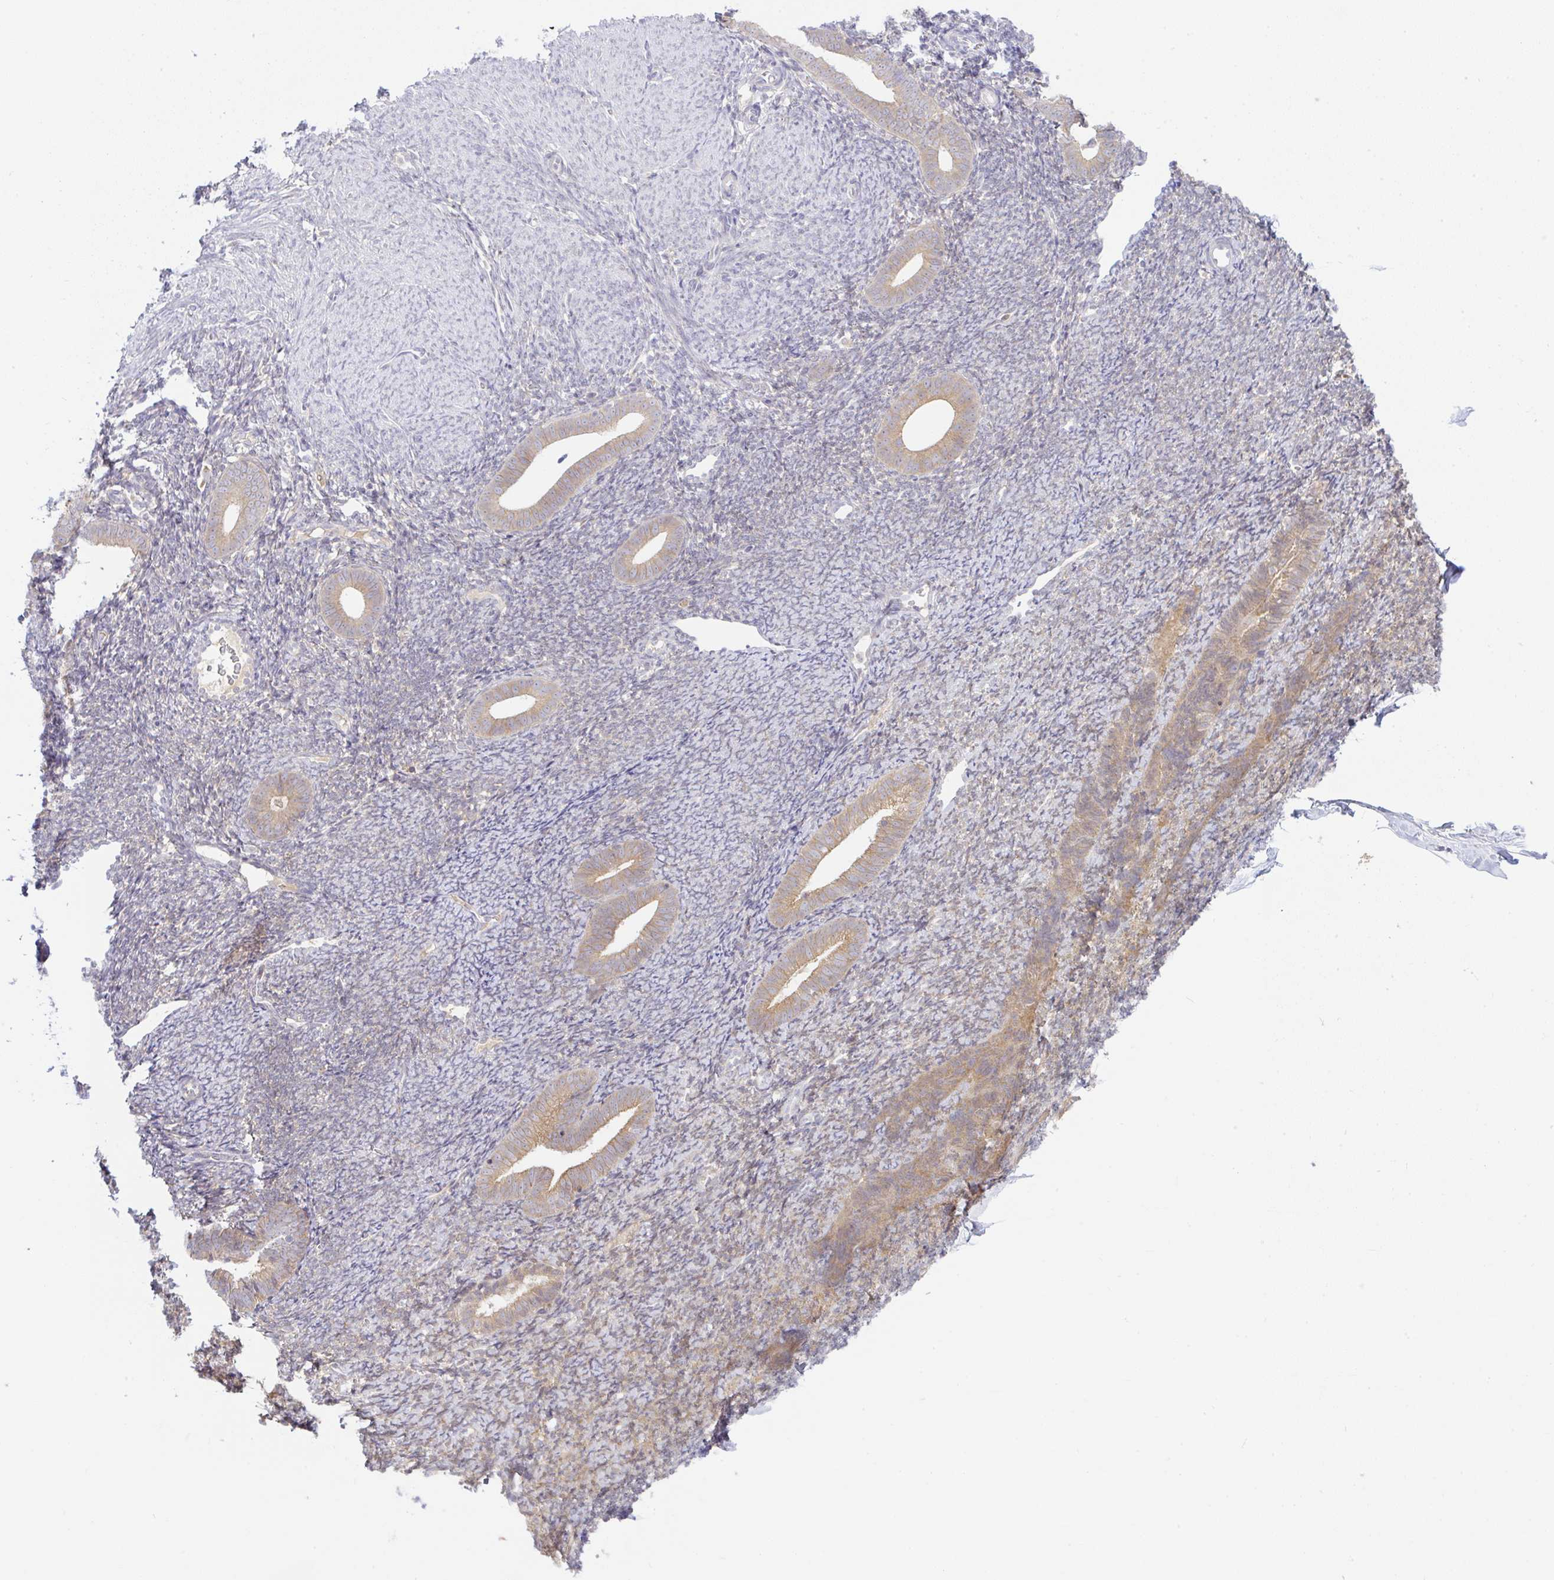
{"staining": {"intensity": "weak", "quantity": "25%-75%", "location": "cytoplasmic/membranous"}, "tissue": "endometrium", "cell_type": "Cells in endometrial stroma", "image_type": "normal", "snomed": [{"axis": "morphology", "description": "Normal tissue, NOS"}, {"axis": "topography", "description": "Endometrium"}], "caption": "Protein staining of normal endometrium demonstrates weak cytoplasmic/membranous positivity in about 25%-75% of cells in endometrial stroma.", "gene": "DERL2", "patient": {"sex": "female", "age": 39}}